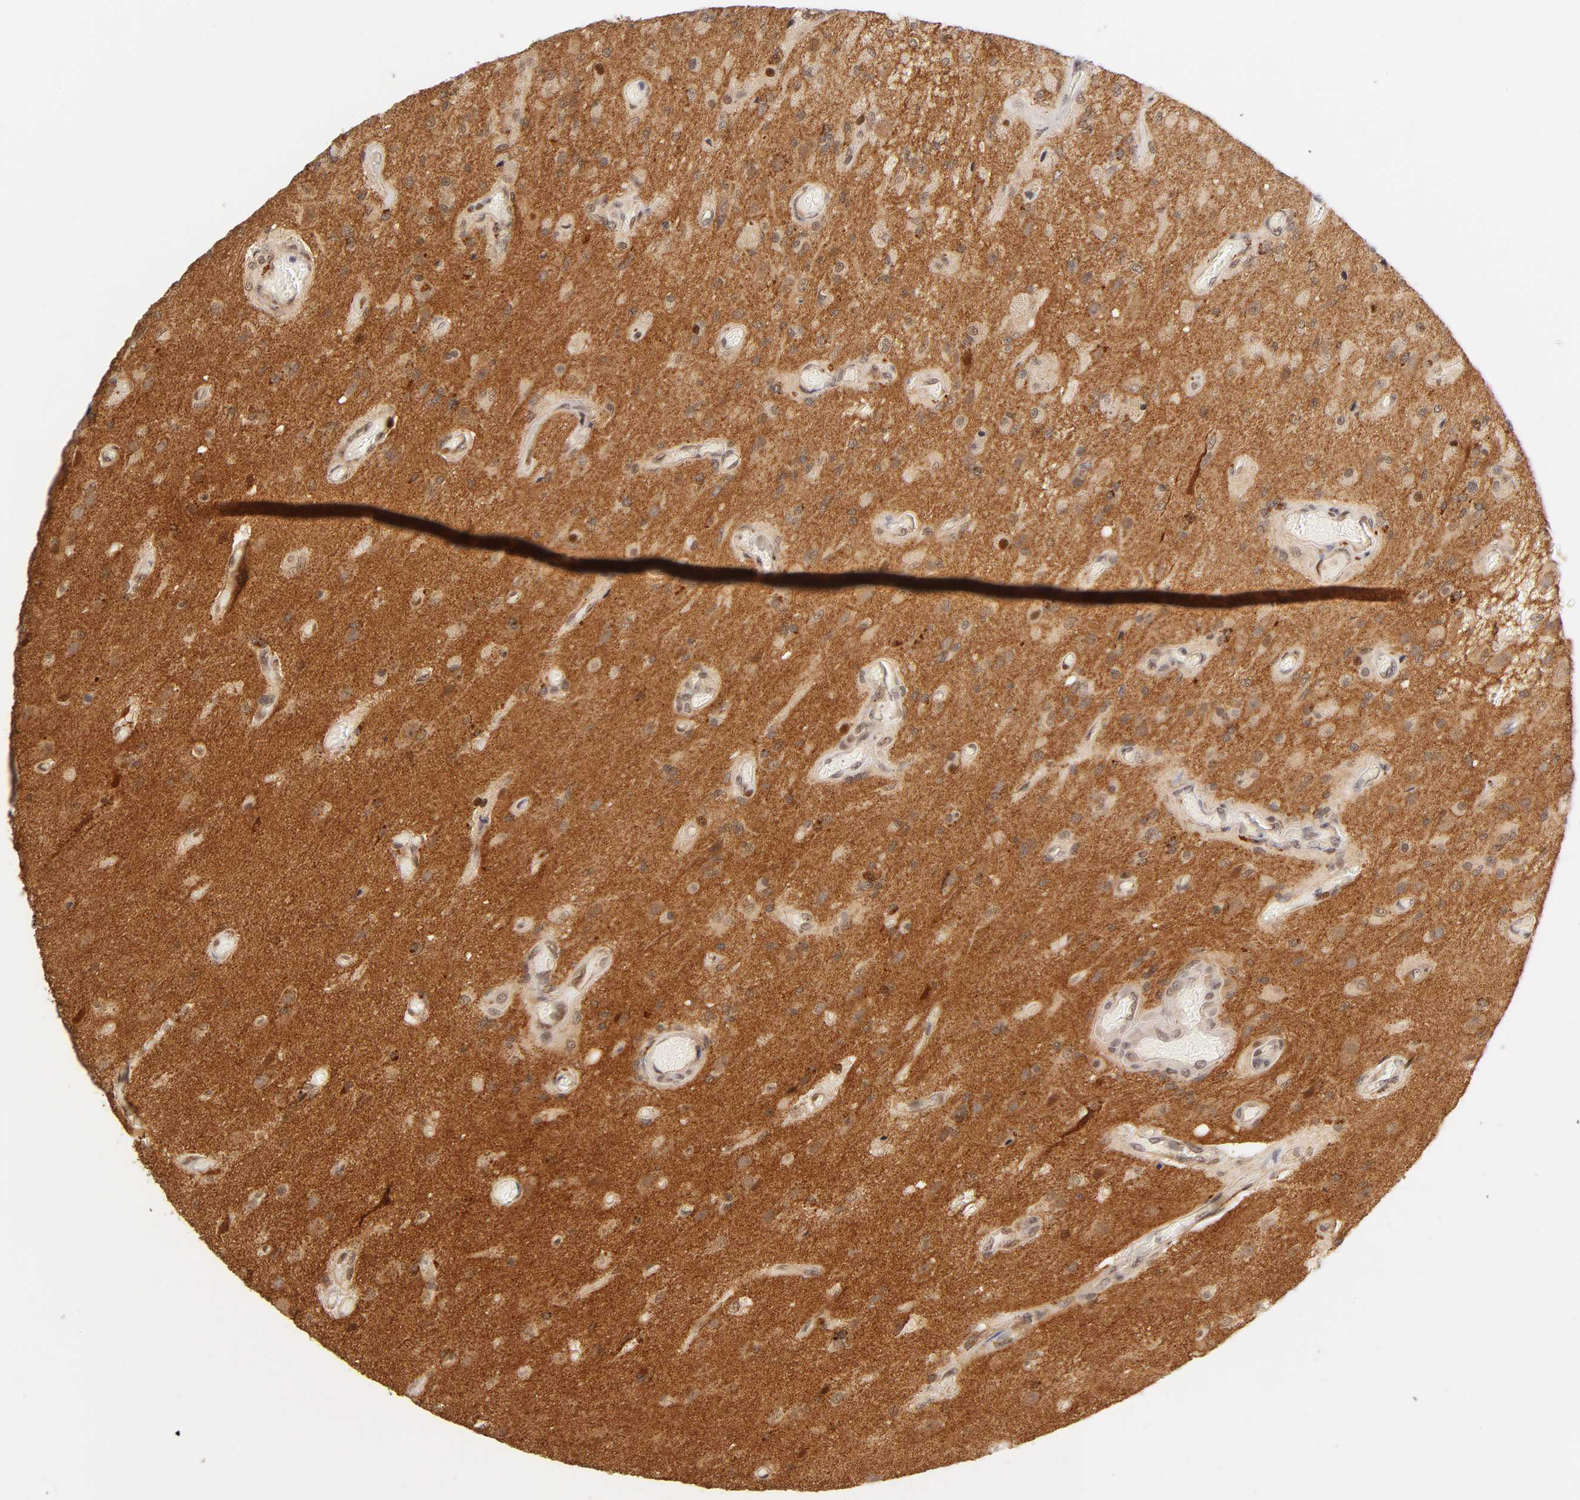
{"staining": {"intensity": "strong", "quantity": ">75%", "location": "cytoplasmic/membranous,nuclear"}, "tissue": "glioma", "cell_type": "Tumor cells", "image_type": "cancer", "snomed": [{"axis": "morphology", "description": "Normal tissue, NOS"}, {"axis": "morphology", "description": "Glioma, malignant, High grade"}, {"axis": "topography", "description": "Cerebral cortex"}], "caption": "Glioma stained with DAB (3,3'-diaminobenzidine) IHC displays high levels of strong cytoplasmic/membranous and nuclear positivity in approximately >75% of tumor cells.", "gene": "TAF10", "patient": {"sex": "male", "age": 77}}